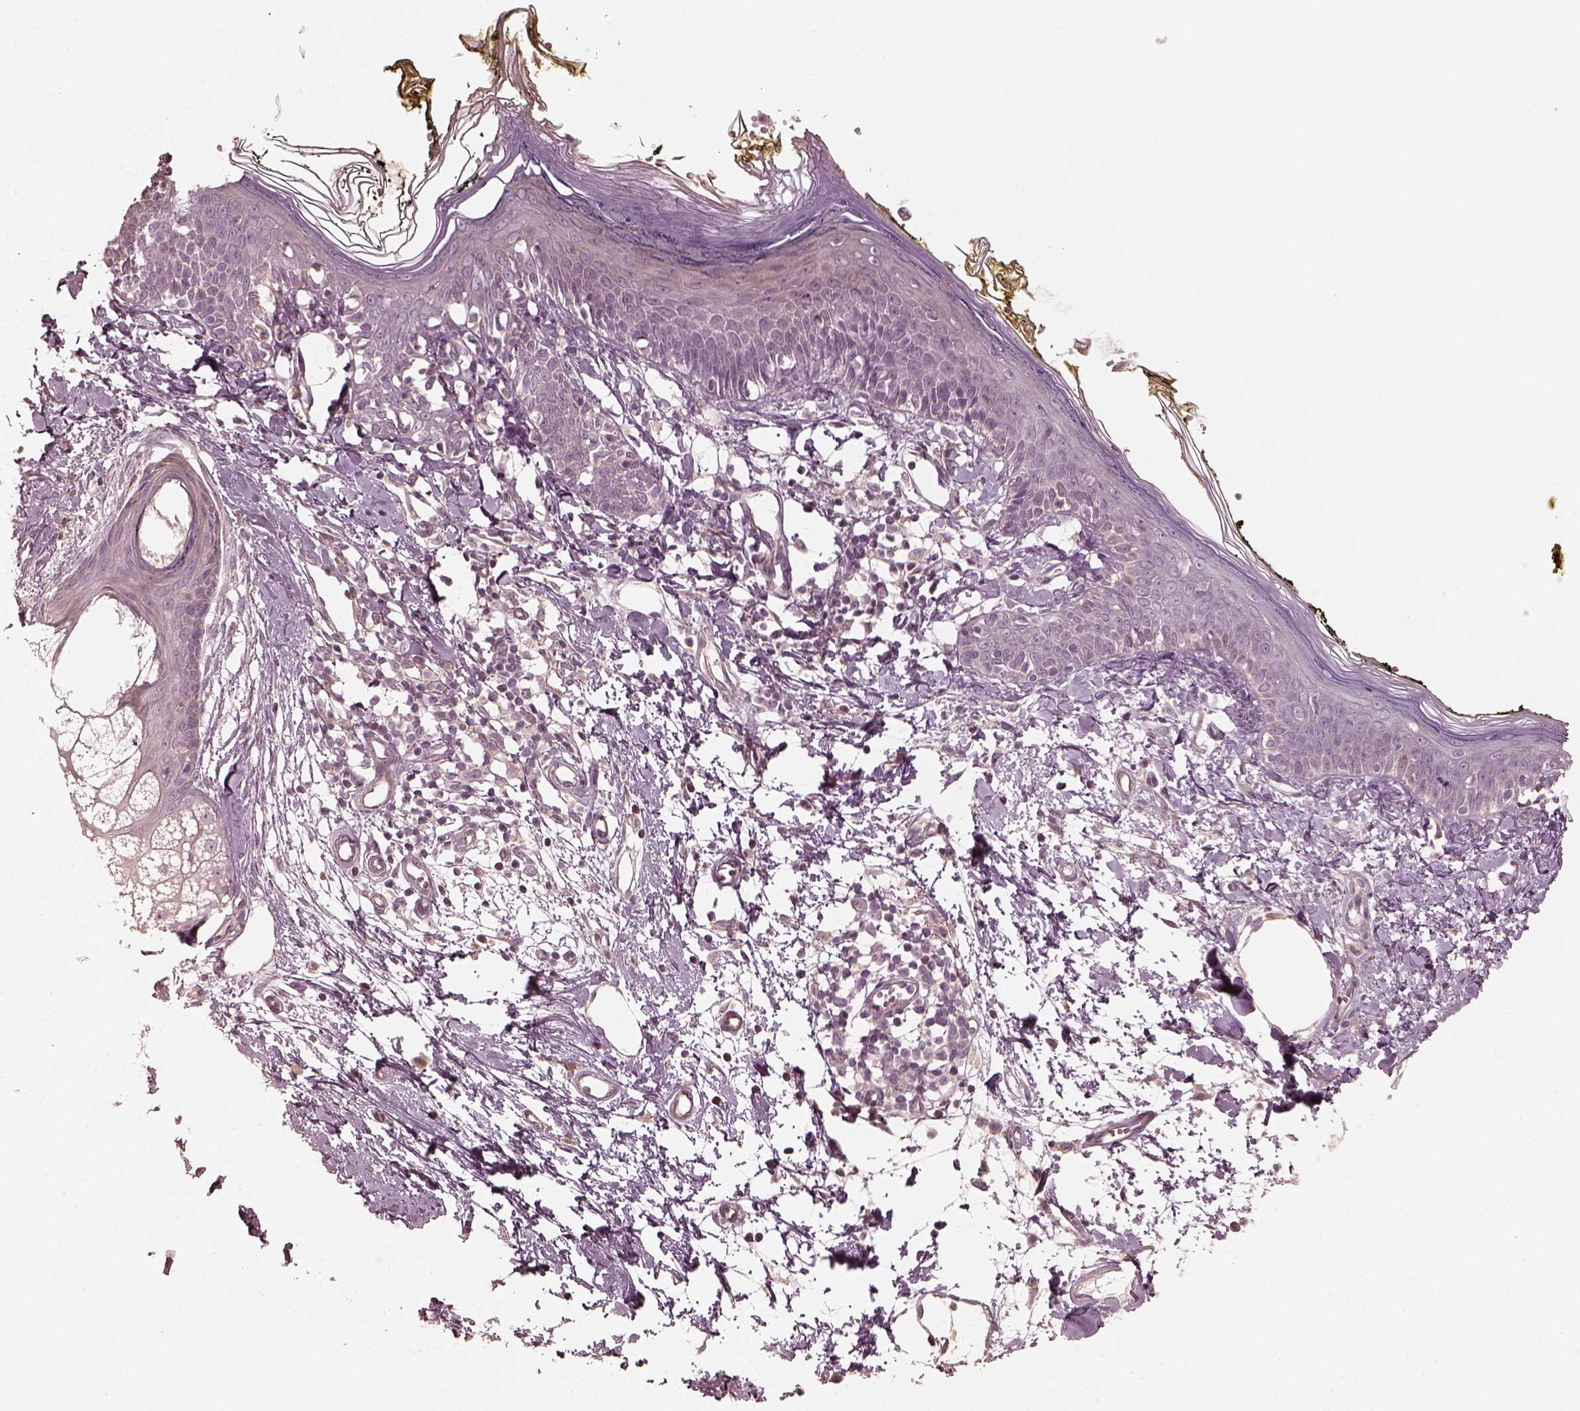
{"staining": {"intensity": "negative", "quantity": "none", "location": "none"}, "tissue": "skin", "cell_type": "Fibroblasts", "image_type": "normal", "snomed": [{"axis": "morphology", "description": "Normal tissue, NOS"}, {"axis": "topography", "description": "Skin"}], "caption": "Immunohistochemistry (IHC) micrograph of normal skin: skin stained with DAB (3,3'-diaminobenzidine) reveals no significant protein positivity in fibroblasts.", "gene": "OPTC", "patient": {"sex": "male", "age": 76}}